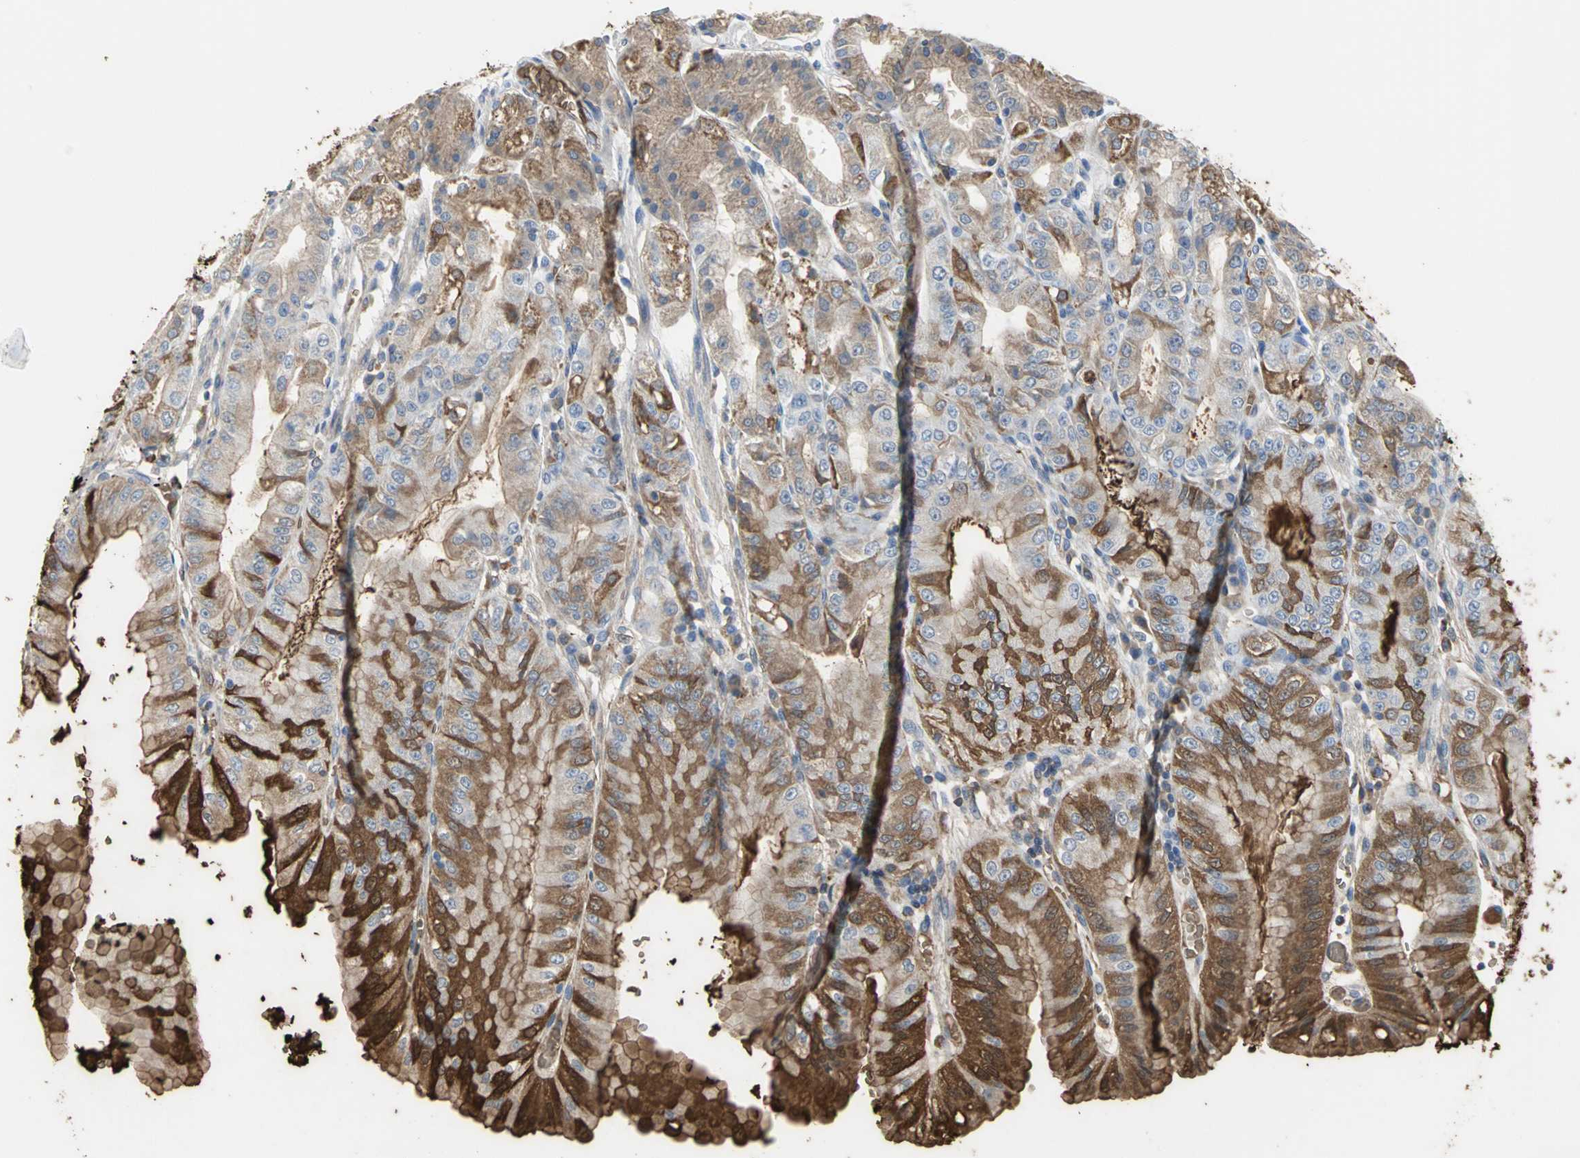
{"staining": {"intensity": "moderate", "quantity": ">75%", "location": "cytoplasmic/membranous"}, "tissue": "stomach", "cell_type": "Glandular cells", "image_type": "normal", "snomed": [{"axis": "morphology", "description": "Normal tissue, NOS"}, {"axis": "topography", "description": "Stomach, lower"}], "caption": "Immunohistochemical staining of normal human stomach displays moderate cytoplasmic/membranous protein staining in about >75% of glandular cells. (Brightfield microscopy of DAB IHC at high magnification).", "gene": "TREM1", "patient": {"sex": "male", "age": 71}}